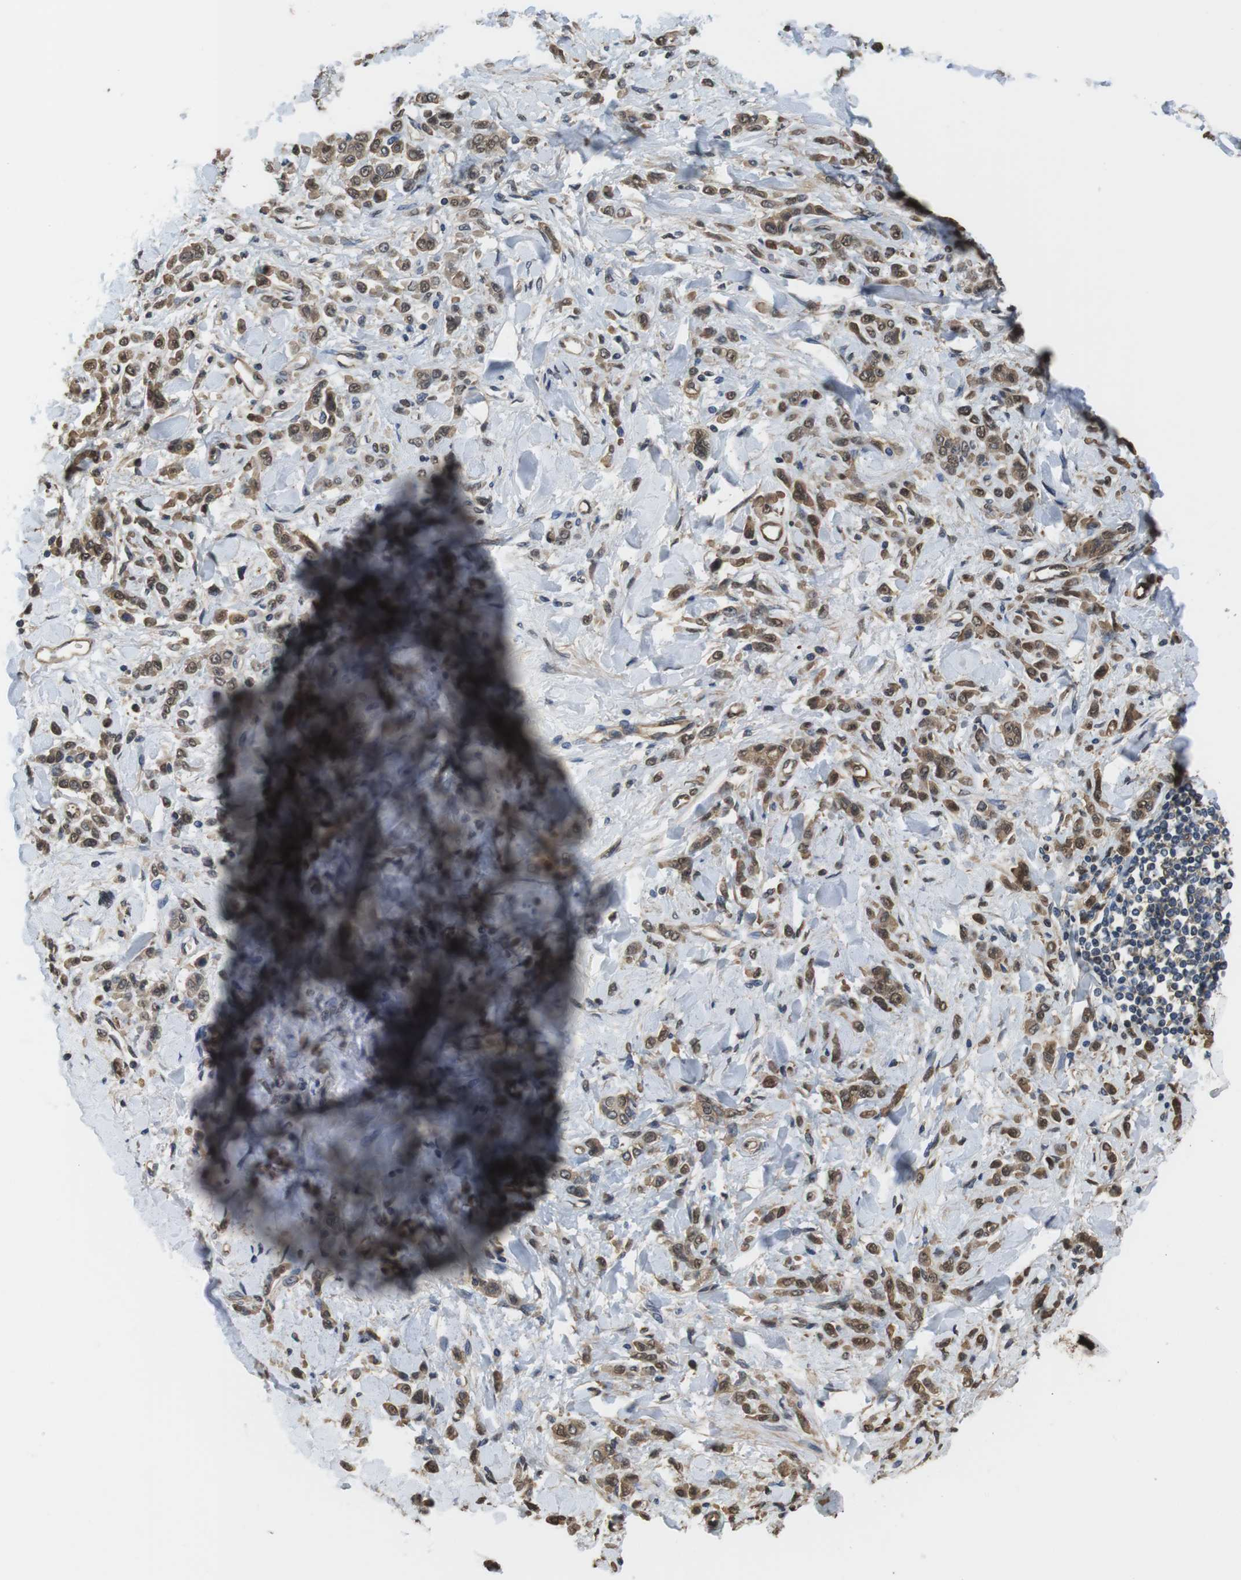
{"staining": {"intensity": "moderate", "quantity": ">75%", "location": "cytoplasmic/membranous,nuclear"}, "tissue": "stomach cancer", "cell_type": "Tumor cells", "image_type": "cancer", "snomed": [{"axis": "morphology", "description": "Normal tissue, NOS"}, {"axis": "morphology", "description": "Adenocarcinoma, NOS"}, {"axis": "topography", "description": "Stomach"}], "caption": "High-magnification brightfield microscopy of stomach adenocarcinoma stained with DAB (brown) and counterstained with hematoxylin (blue). tumor cells exhibit moderate cytoplasmic/membranous and nuclear staining is seen in approximately>75% of cells. The protein of interest is stained brown, and the nuclei are stained in blue (DAB IHC with brightfield microscopy, high magnification).", "gene": "LDHA", "patient": {"sex": "male", "age": 82}}